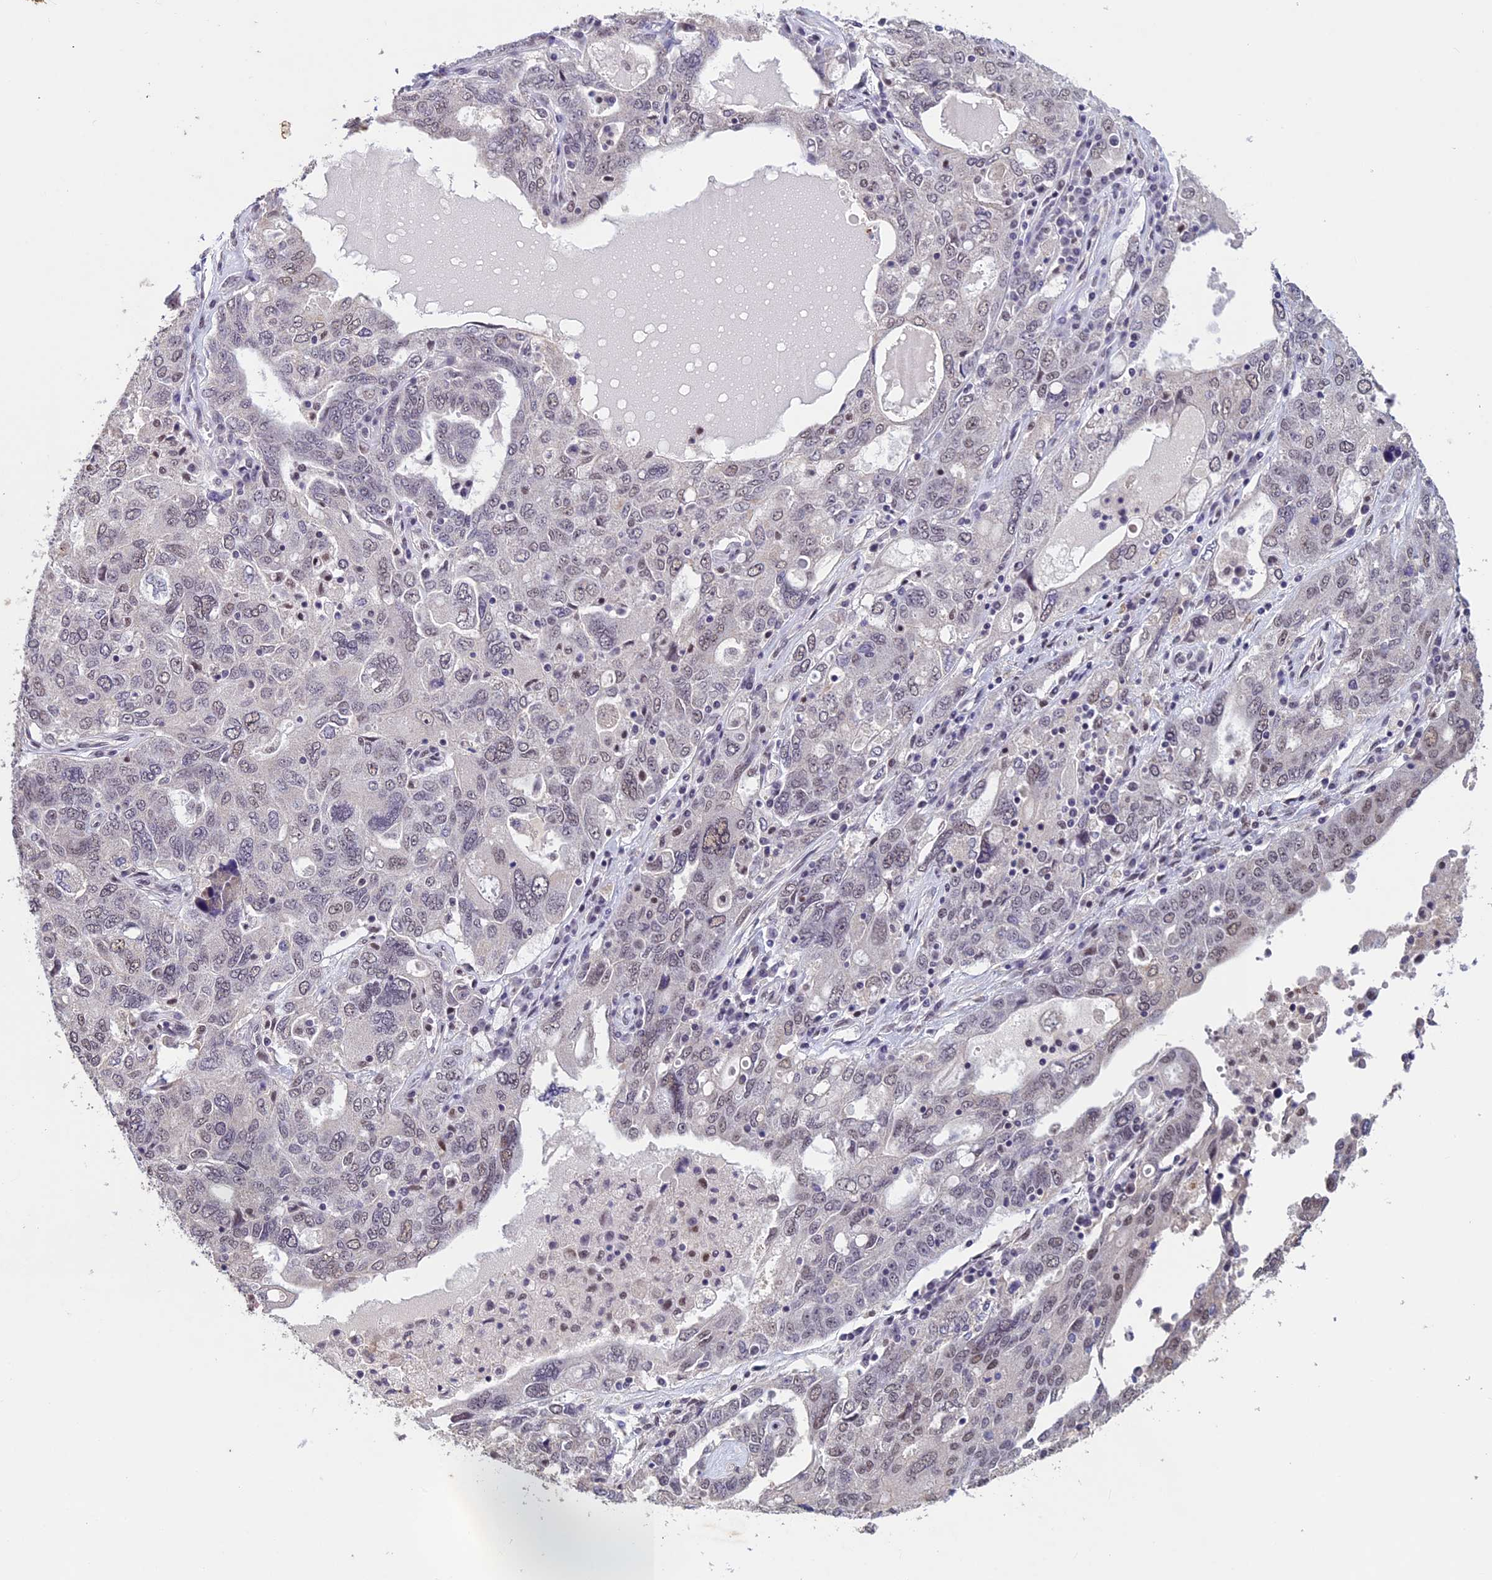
{"staining": {"intensity": "weak", "quantity": "25%-75%", "location": "nuclear"}, "tissue": "ovarian cancer", "cell_type": "Tumor cells", "image_type": "cancer", "snomed": [{"axis": "morphology", "description": "Carcinoma, endometroid"}, {"axis": "topography", "description": "Ovary"}], "caption": "Immunohistochemical staining of human ovarian cancer reveals low levels of weak nuclear staining in about 25%-75% of tumor cells.", "gene": "RNF40", "patient": {"sex": "female", "age": 62}}